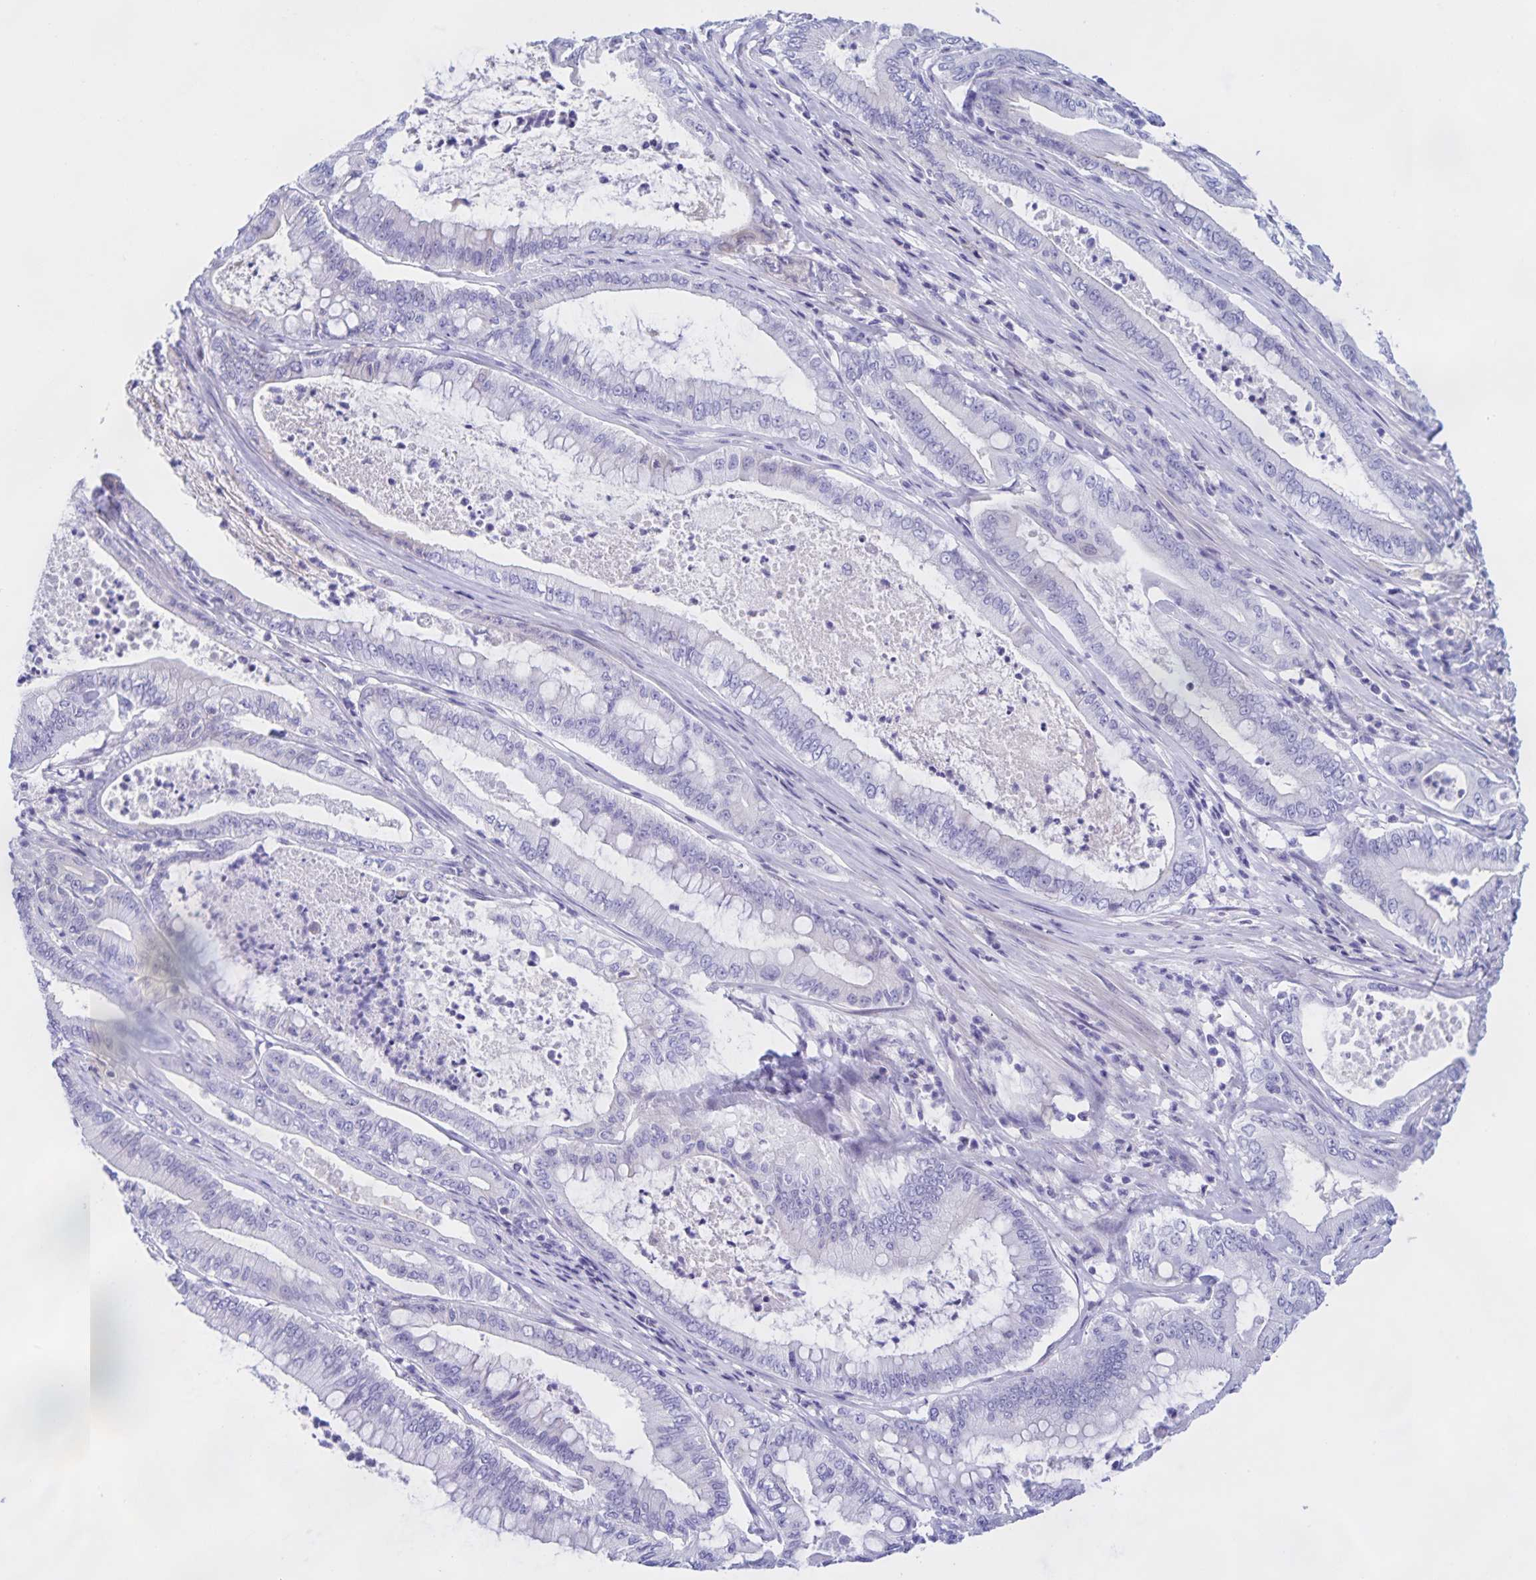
{"staining": {"intensity": "negative", "quantity": "none", "location": "none"}, "tissue": "pancreatic cancer", "cell_type": "Tumor cells", "image_type": "cancer", "snomed": [{"axis": "morphology", "description": "Adenocarcinoma, NOS"}, {"axis": "topography", "description": "Pancreas"}], "caption": "The histopathology image exhibits no significant expression in tumor cells of pancreatic cancer. (DAB IHC visualized using brightfield microscopy, high magnification).", "gene": "CATSPER4", "patient": {"sex": "male", "age": 71}}